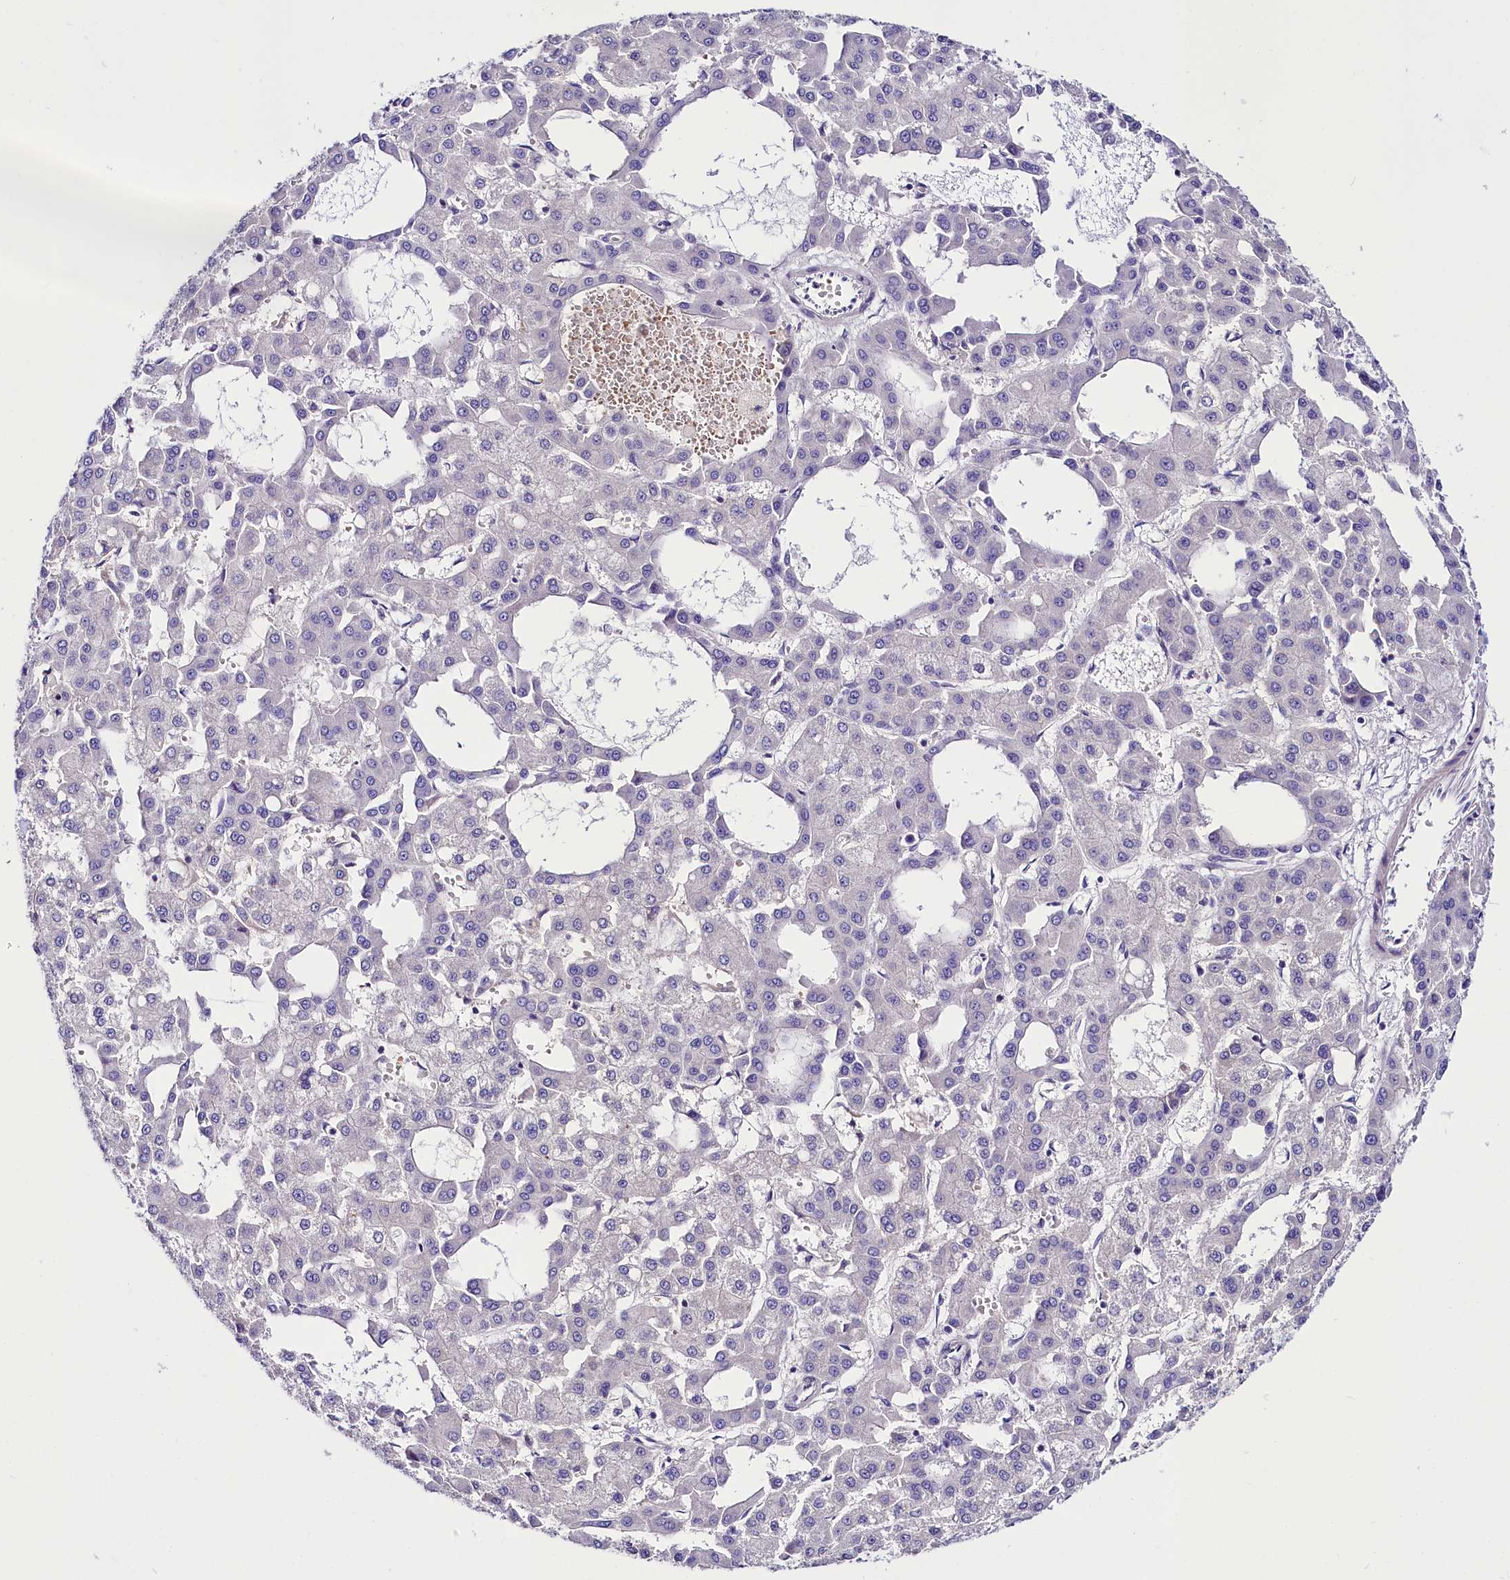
{"staining": {"intensity": "negative", "quantity": "none", "location": "none"}, "tissue": "liver cancer", "cell_type": "Tumor cells", "image_type": "cancer", "snomed": [{"axis": "morphology", "description": "Carcinoma, Hepatocellular, NOS"}, {"axis": "topography", "description": "Liver"}], "caption": "Tumor cells are negative for protein expression in human hepatocellular carcinoma (liver).", "gene": "ABHD5", "patient": {"sex": "male", "age": 47}}